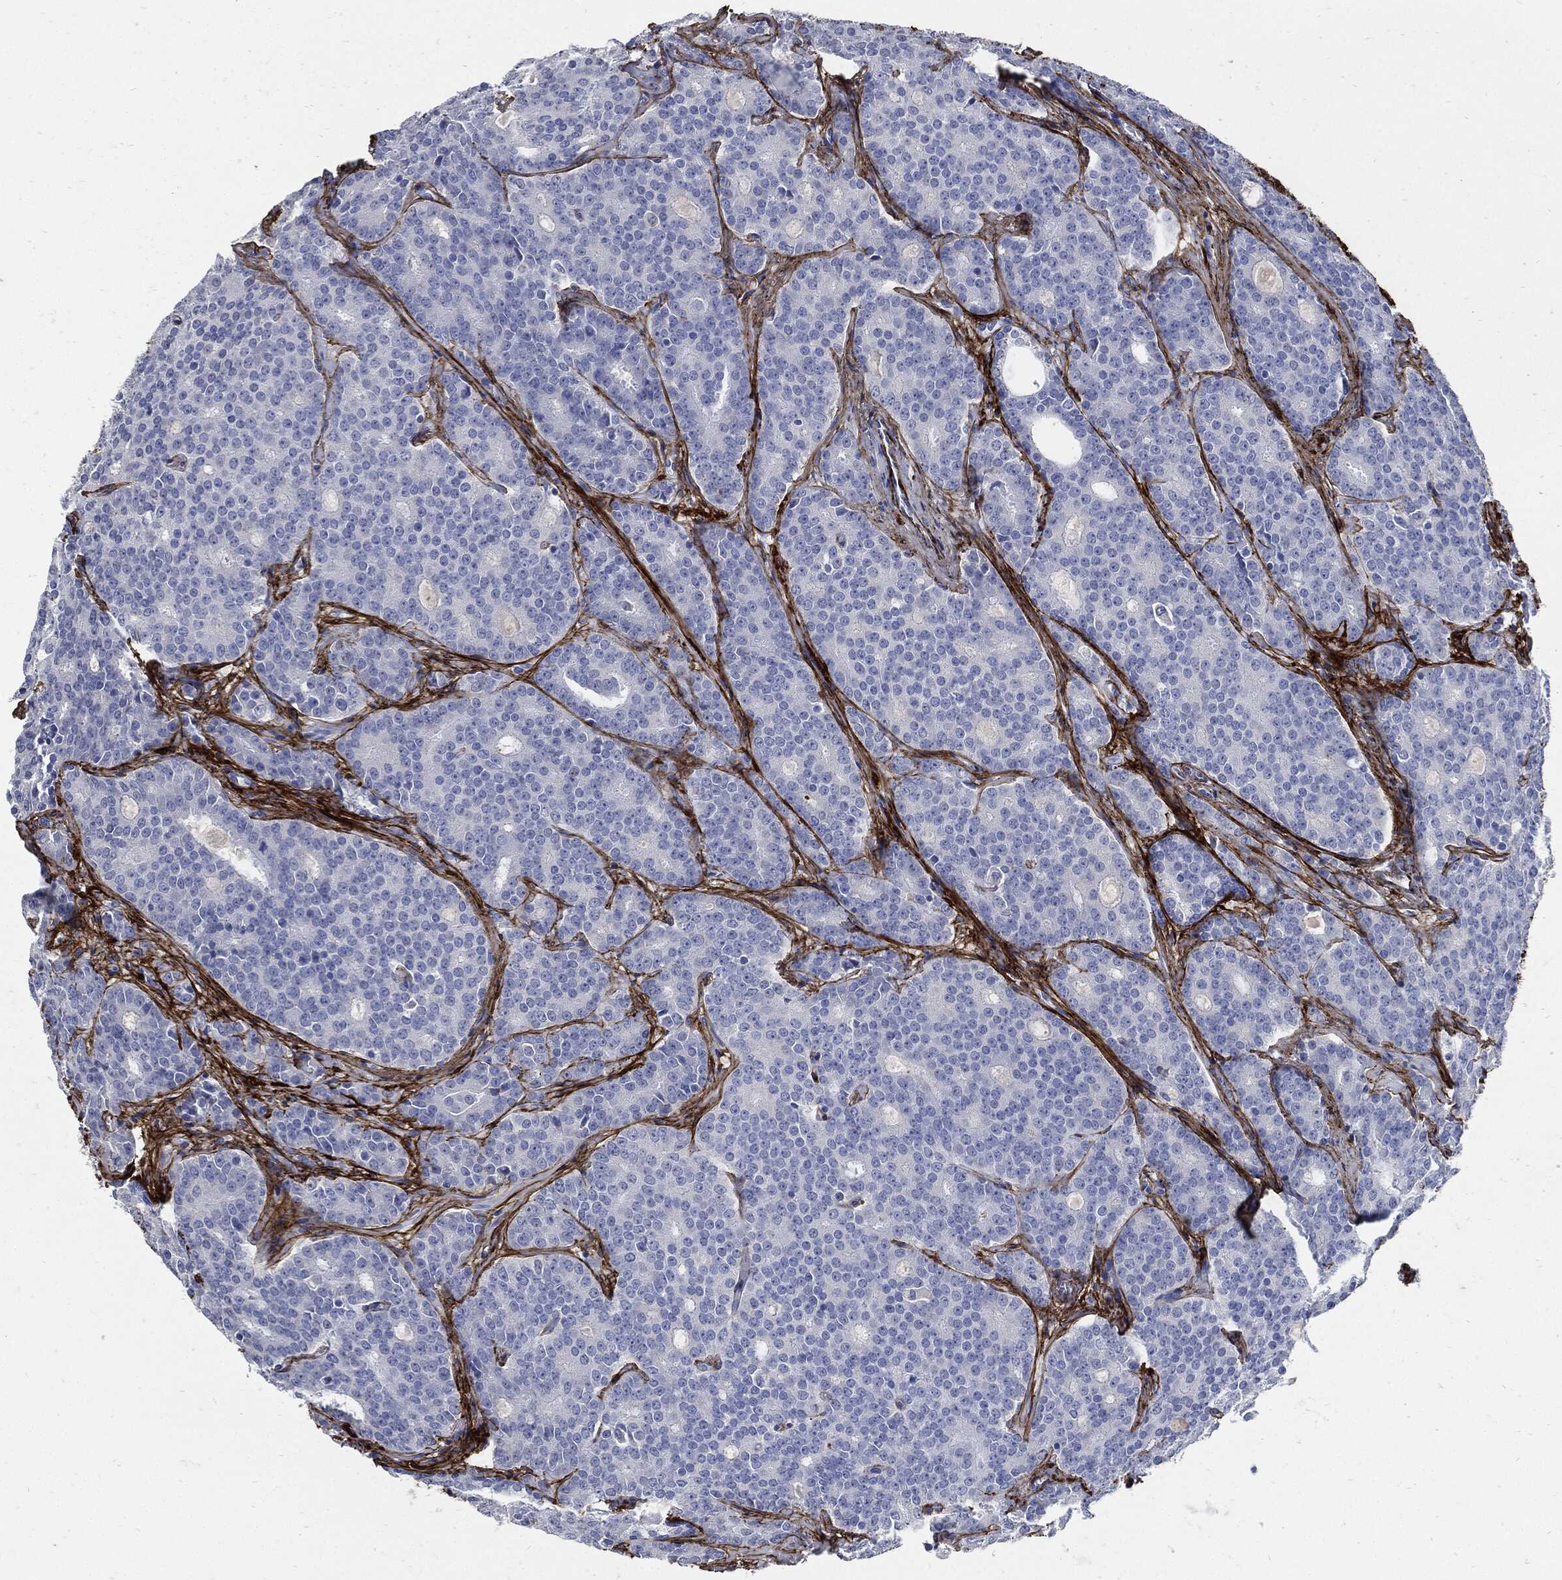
{"staining": {"intensity": "negative", "quantity": "none", "location": "none"}, "tissue": "prostate cancer", "cell_type": "Tumor cells", "image_type": "cancer", "snomed": [{"axis": "morphology", "description": "Adenocarcinoma, NOS"}, {"axis": "topography", "description": "Prostate"}], "caption": "An image of prostate cancer stained for a protein displays no brown staining in tumor cells.", "gene": "FBN1", "patient": {"sex": "male", "age": 71}}